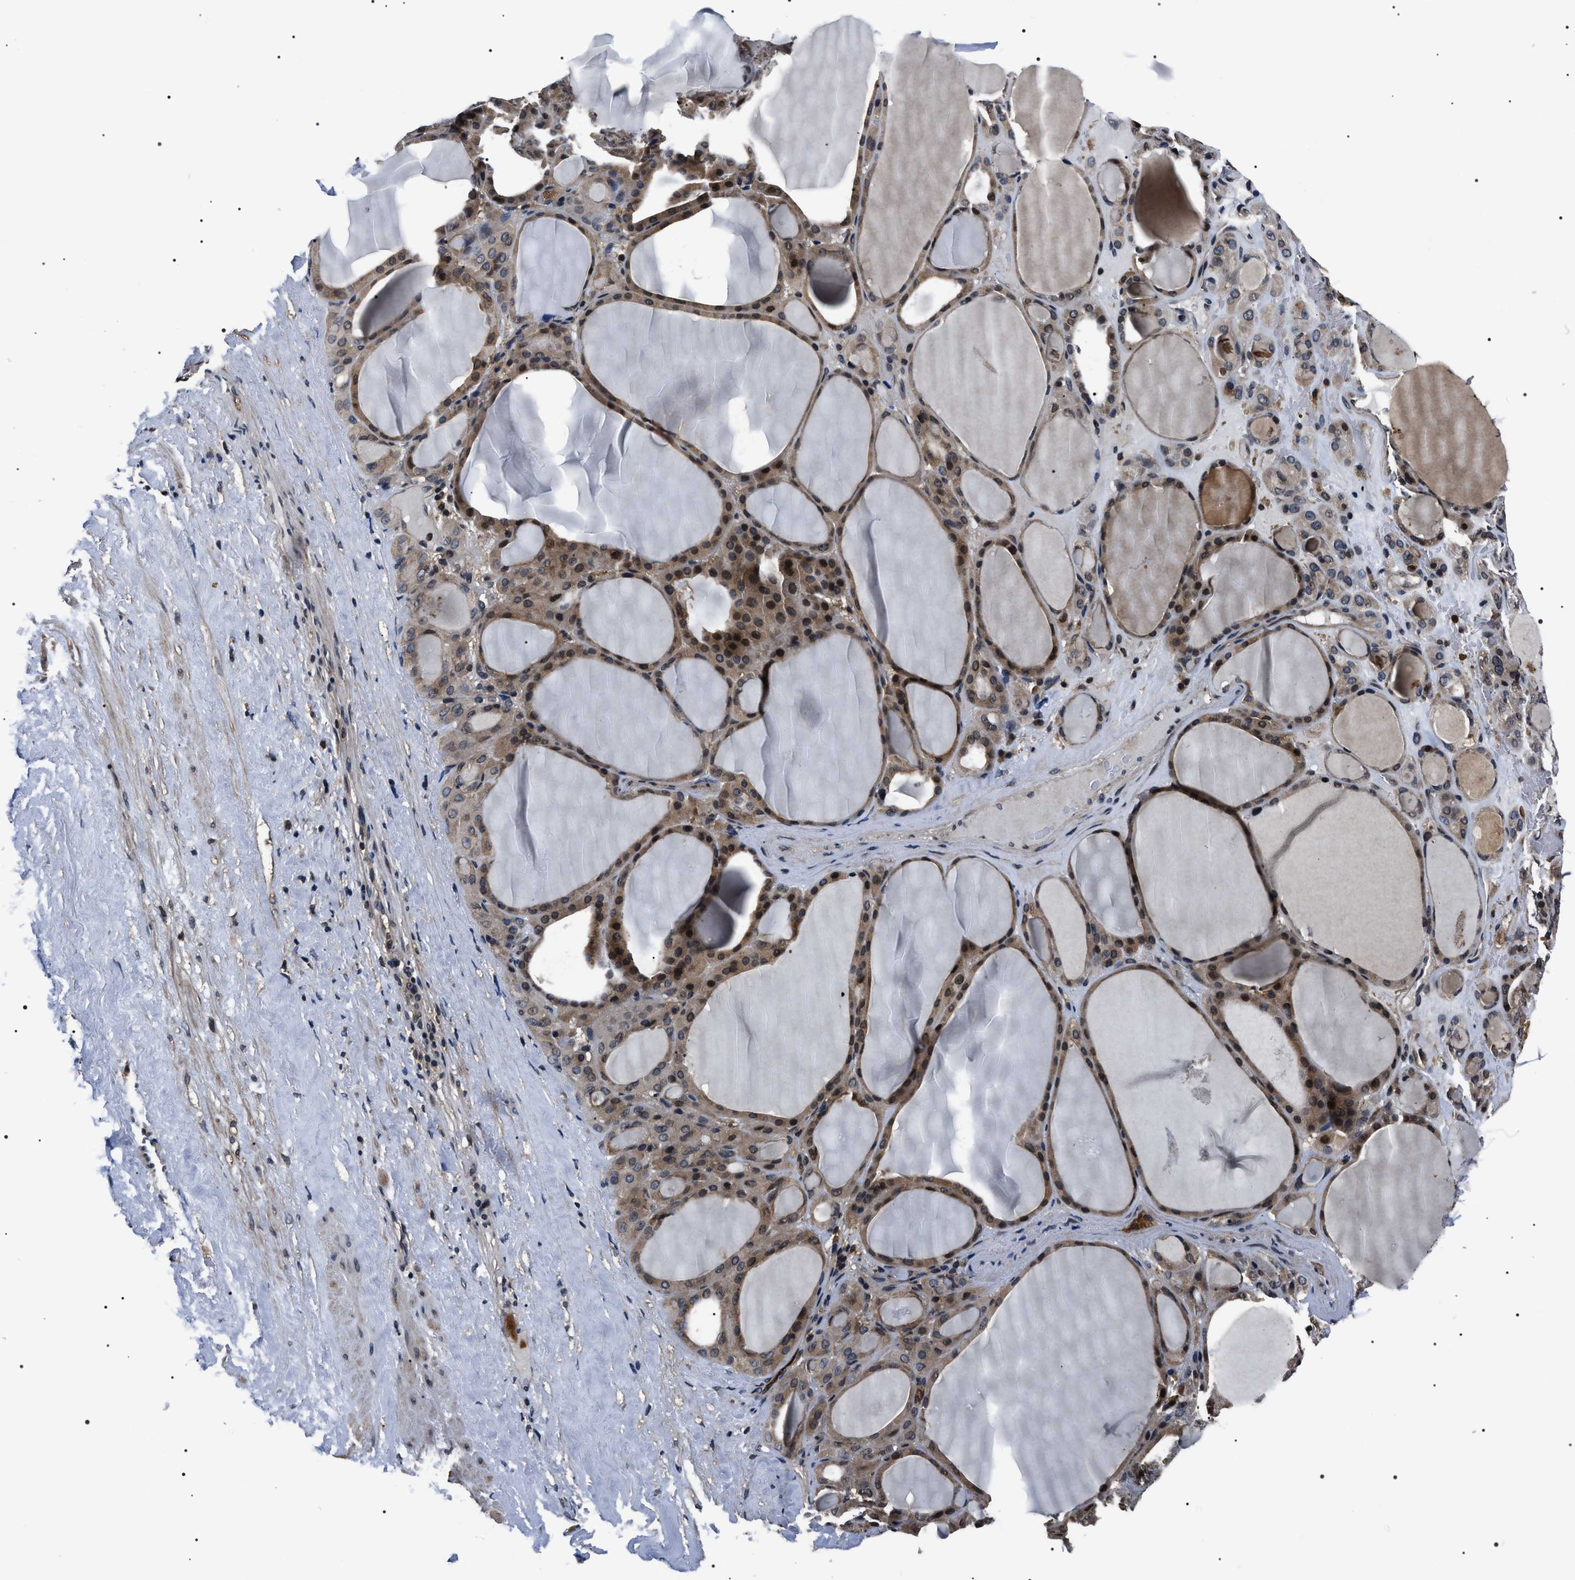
{"staining": {"intensity": "moderate", "quantity": ">75%", "location": "cytoplasmic/membranous,nuclear"}, "tissue": "thyroid gland", "cell_type": "Glandular cells", "image_type": "normal", "snomed": [{"axis": "morphology", "description": "Normal tissue, NOS"}, {"axis": "morphology", "description": "Carcinoma, NOS"}, {"axis": "topography", "description": "Thyroid gland"}], "caption": "Immunohistochemical staining of unremarkable thyroid gland displays medium levels of moderate cytoplasmic/membranous,nuclear expression in about >75% of glandular cells.", "gene": "SIPA1", "patient": {"sex": "female", "age": 86}}